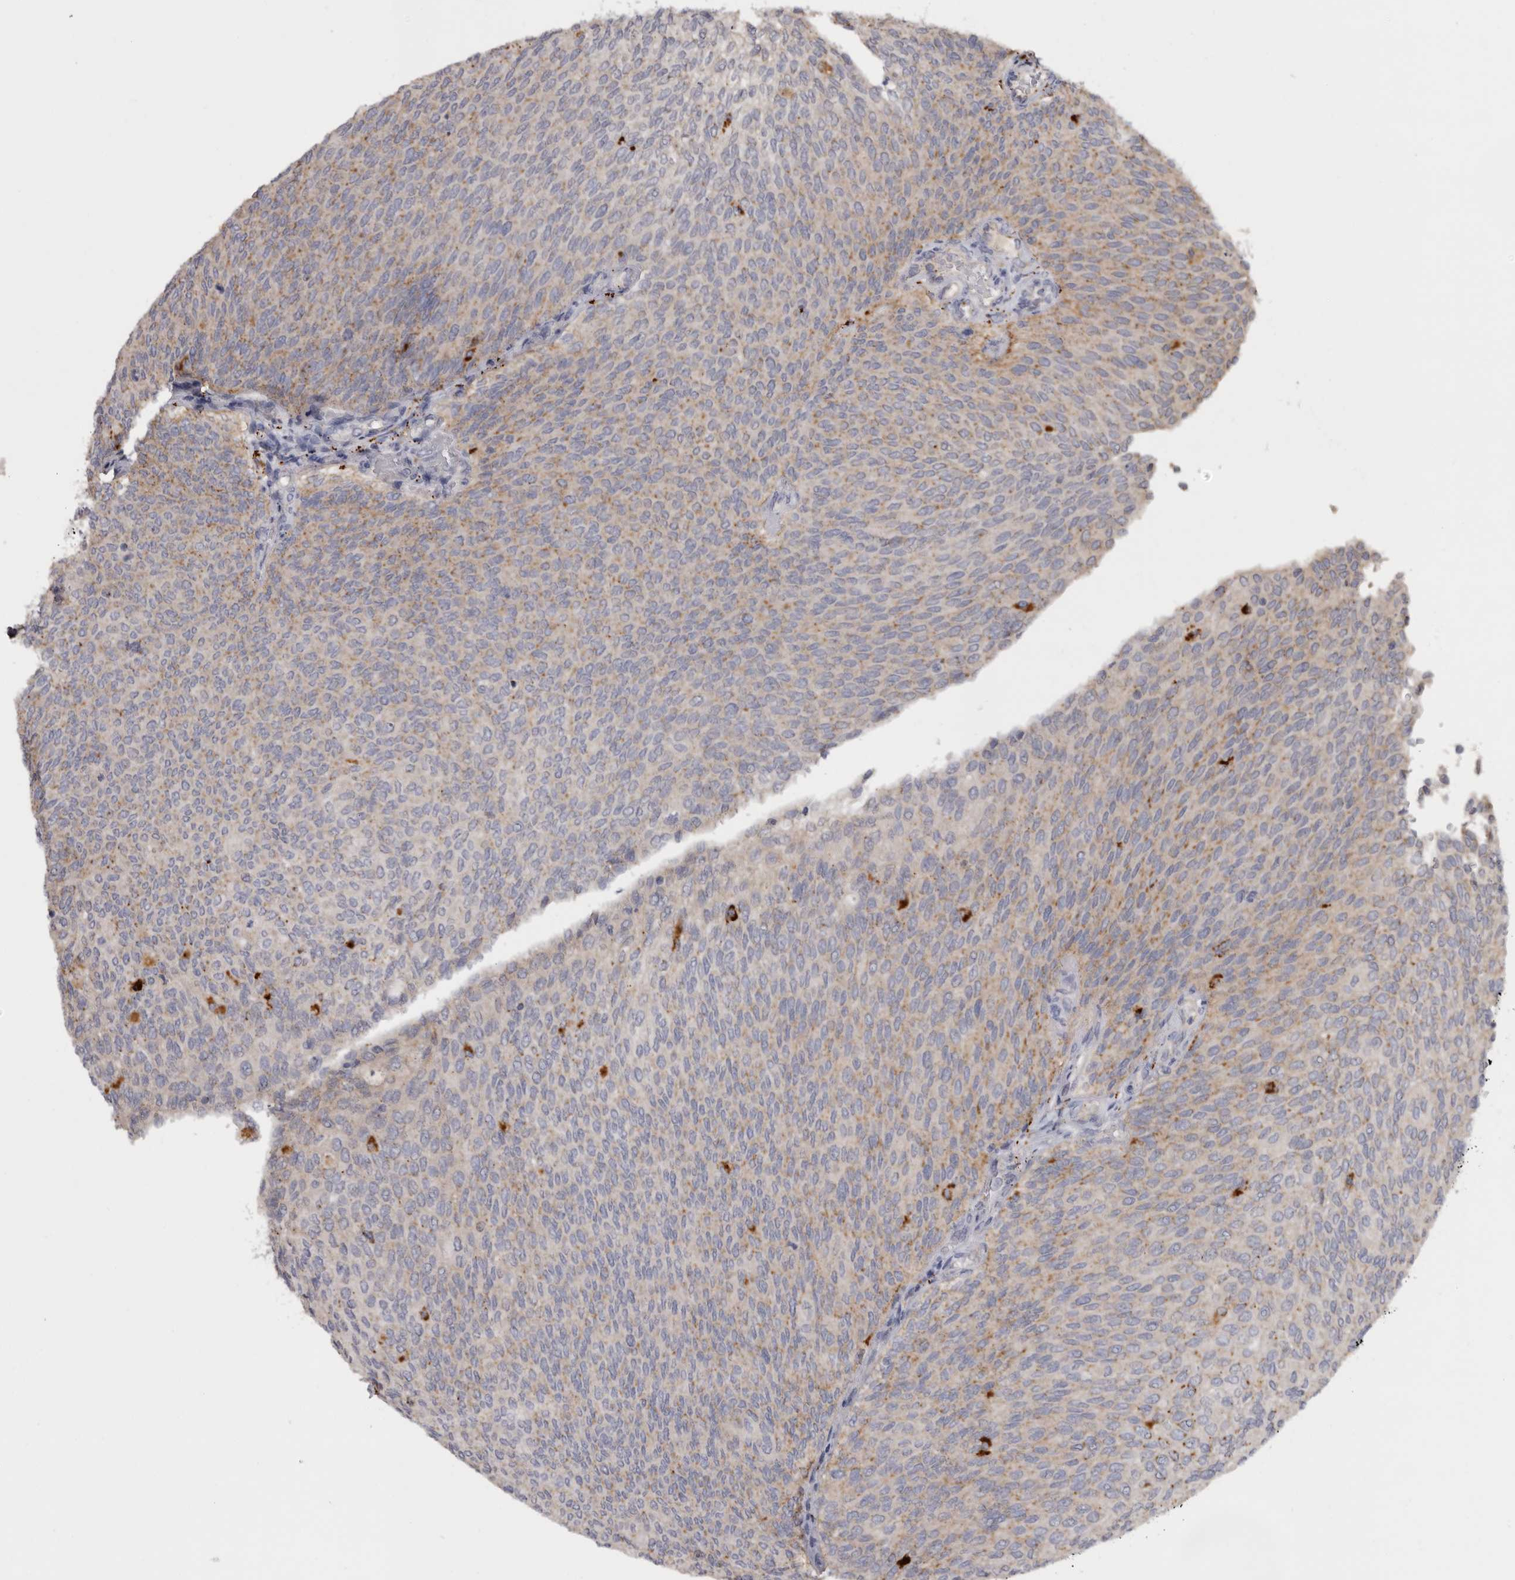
{"staining": {"intensity": "weak", "quantity": "25%-75%", "location": "cytoplasmic/membranous"}, "tissue": "urothelial cancer", "cell_type": "Tumor cells", "image_type": "cancer", "snomed": [{"axis": "morphology", "description": "Urothelial carcinoma, Low grade"}, {"axis": "topography", "description": "Urinary bladder"}], "caption": "Human urothelial cancer stained with a brown dye shows weak cytoplasmic/membranous positive expression in about 25%-75% of tumor cells.", "gene": "DAP", "patient": {"sex": "female", "age": 79}}